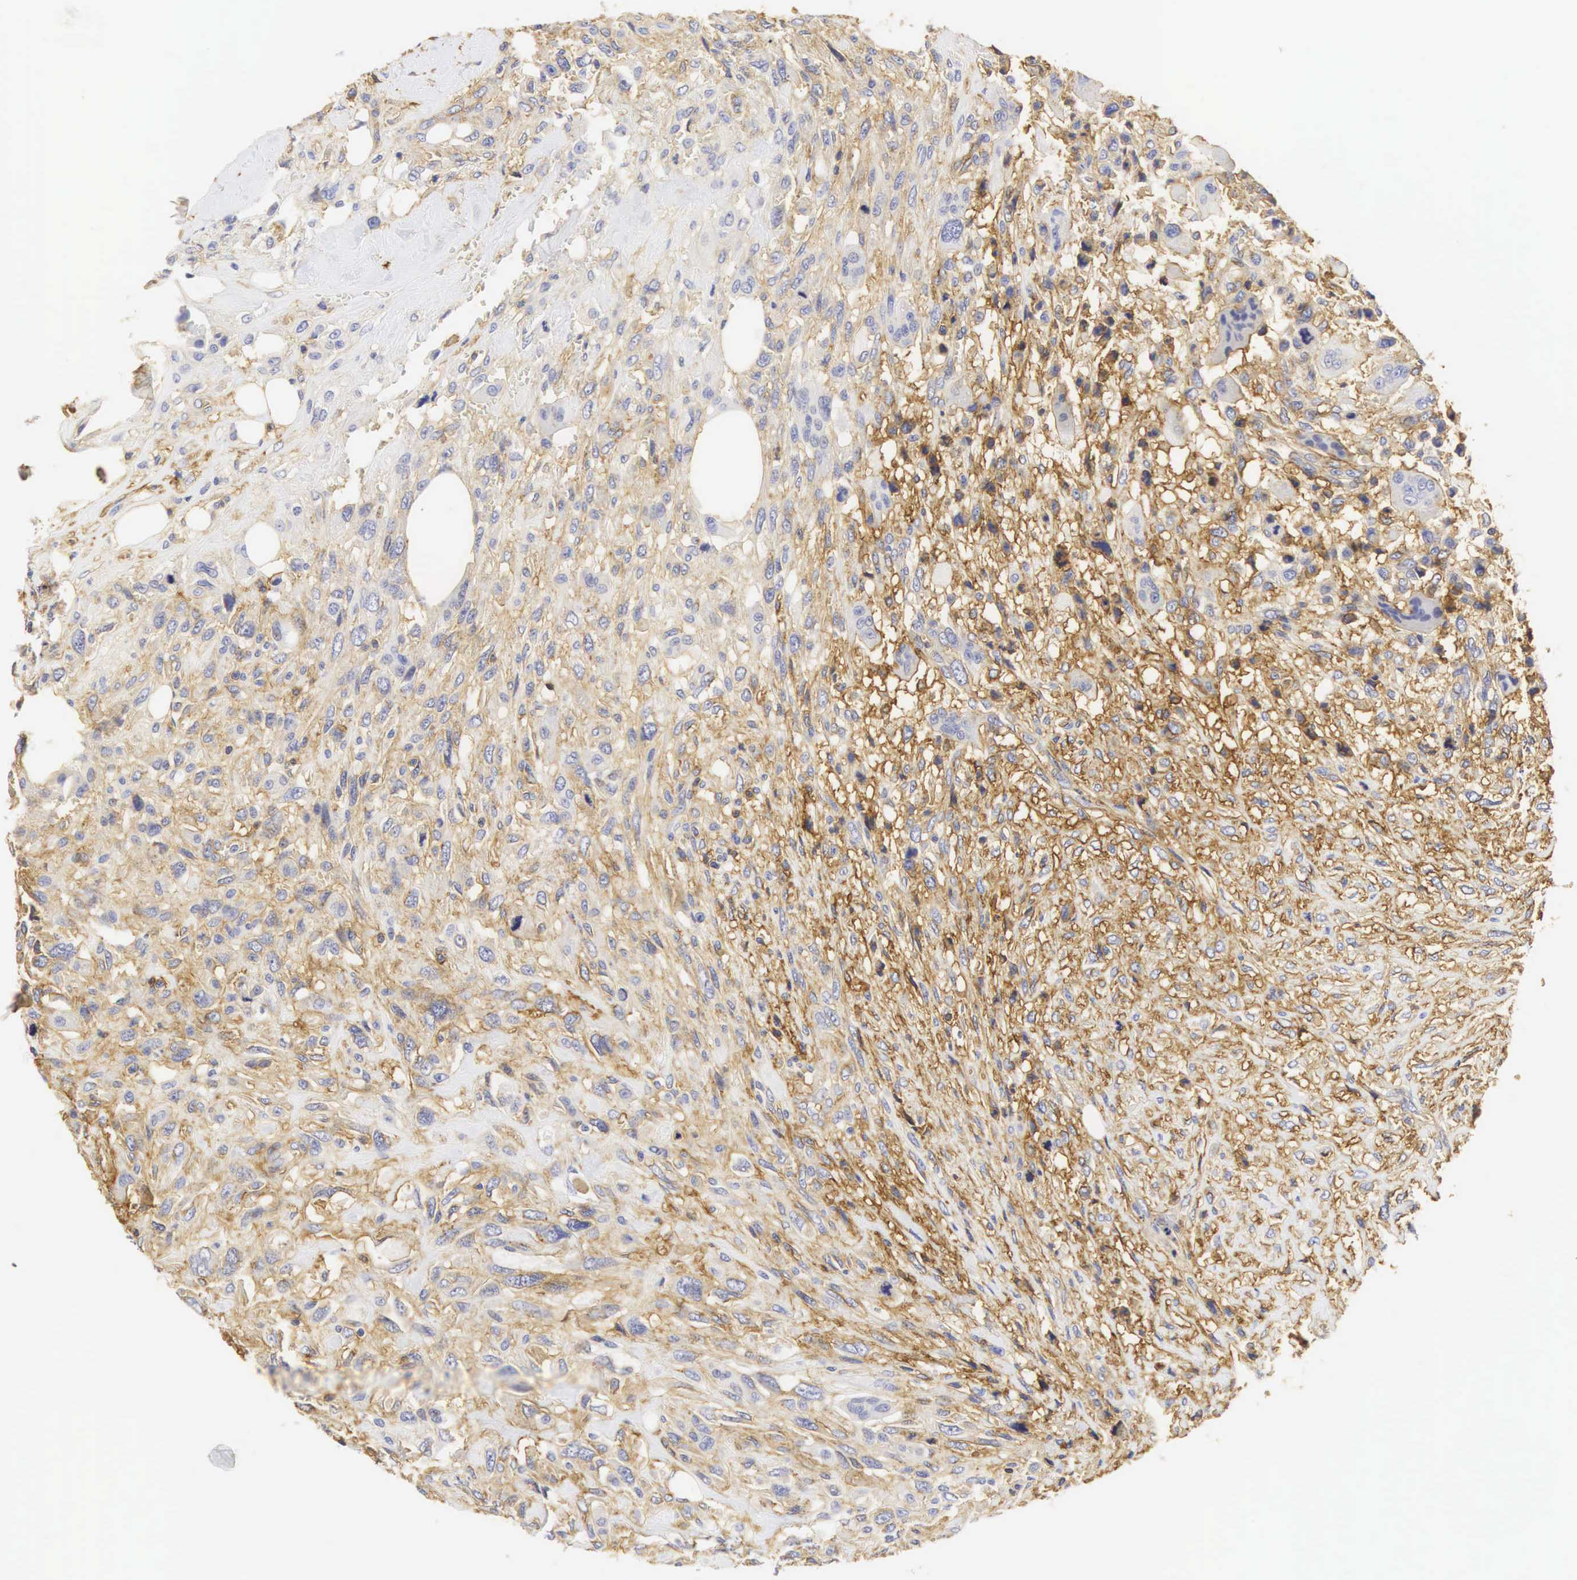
{"staining": {"intensity": "moderate", "quantity": "25%-75%", "location": "cytoplasmic/membranous"}, "tissue": "breast cancer", "cell_type": "Tumor cells", "image_type": "cancer", "snomed": [{"axis": "morphology", "description": "Neoplasm, malignant, NOS"}, {"axis": "topography", "description": "Breast"}], "caption": "Immunohistochemical staining of human breast cancer (malignant neoplasm) exhibits moderate cytoplasmic/membranous protein positivity in about 25%-75% of tumor cells.", "gene": "CD99", "patient": {"sex": "female", "age": 50}}